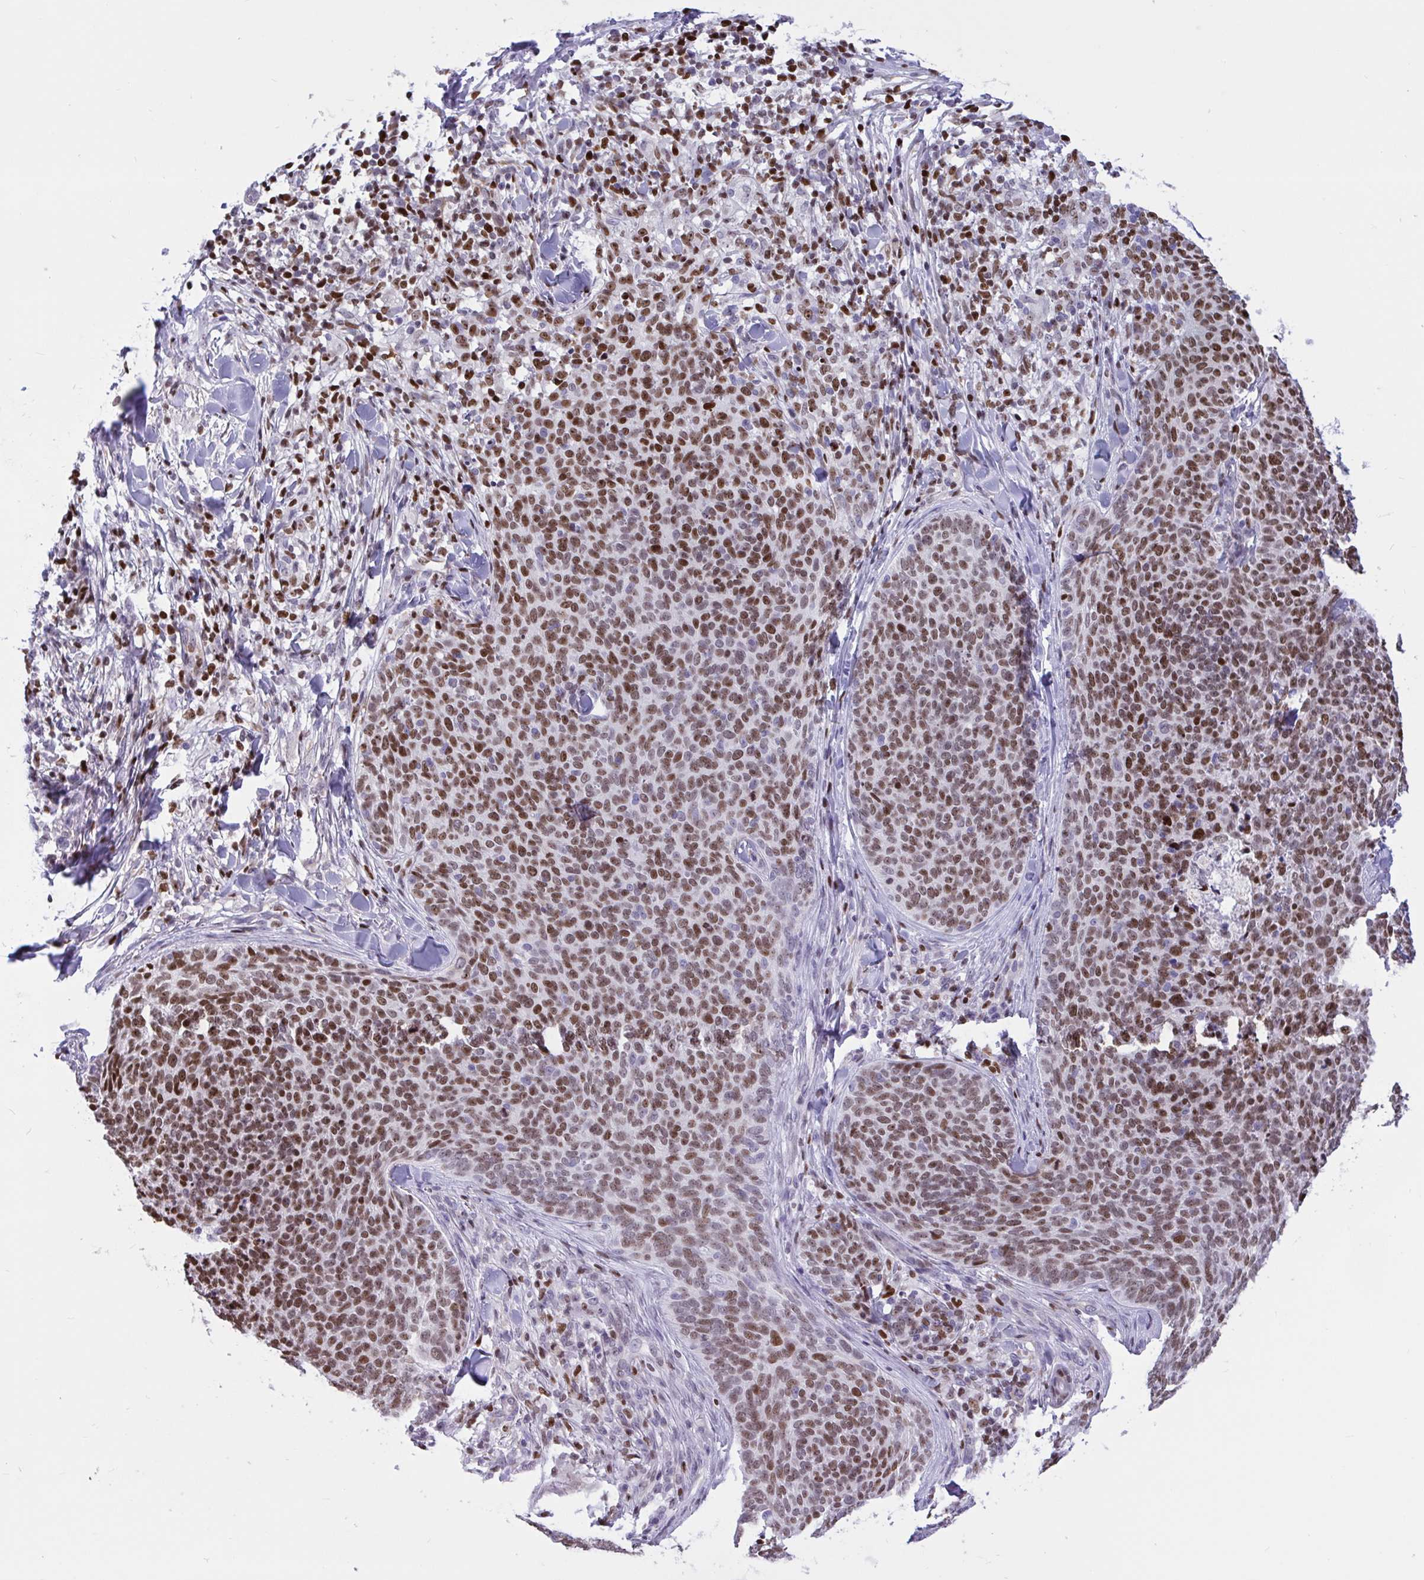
{"staining": {"intensity": "moderate", "quantity": ">75%", "location": "nuclear"}, "tissue": "skin cancer", "cell_type": "Tumor cells", "image_type": "cancer", "snomed": [{"axis": "morphology", "description": "Basal cell carcinoma"}, {"axis": "topography", "description": "Skin"}, {"axis": "topography", "description": "Skin of face"}], "caption": "Immunohistochemical staining of human skin basal cell carcinoma reveals medium levels of moderate nuclear protein expression in about >75% of tumor cells.", "gene": "HMGB2", "patient": {"sex": "male", "age": 56}}